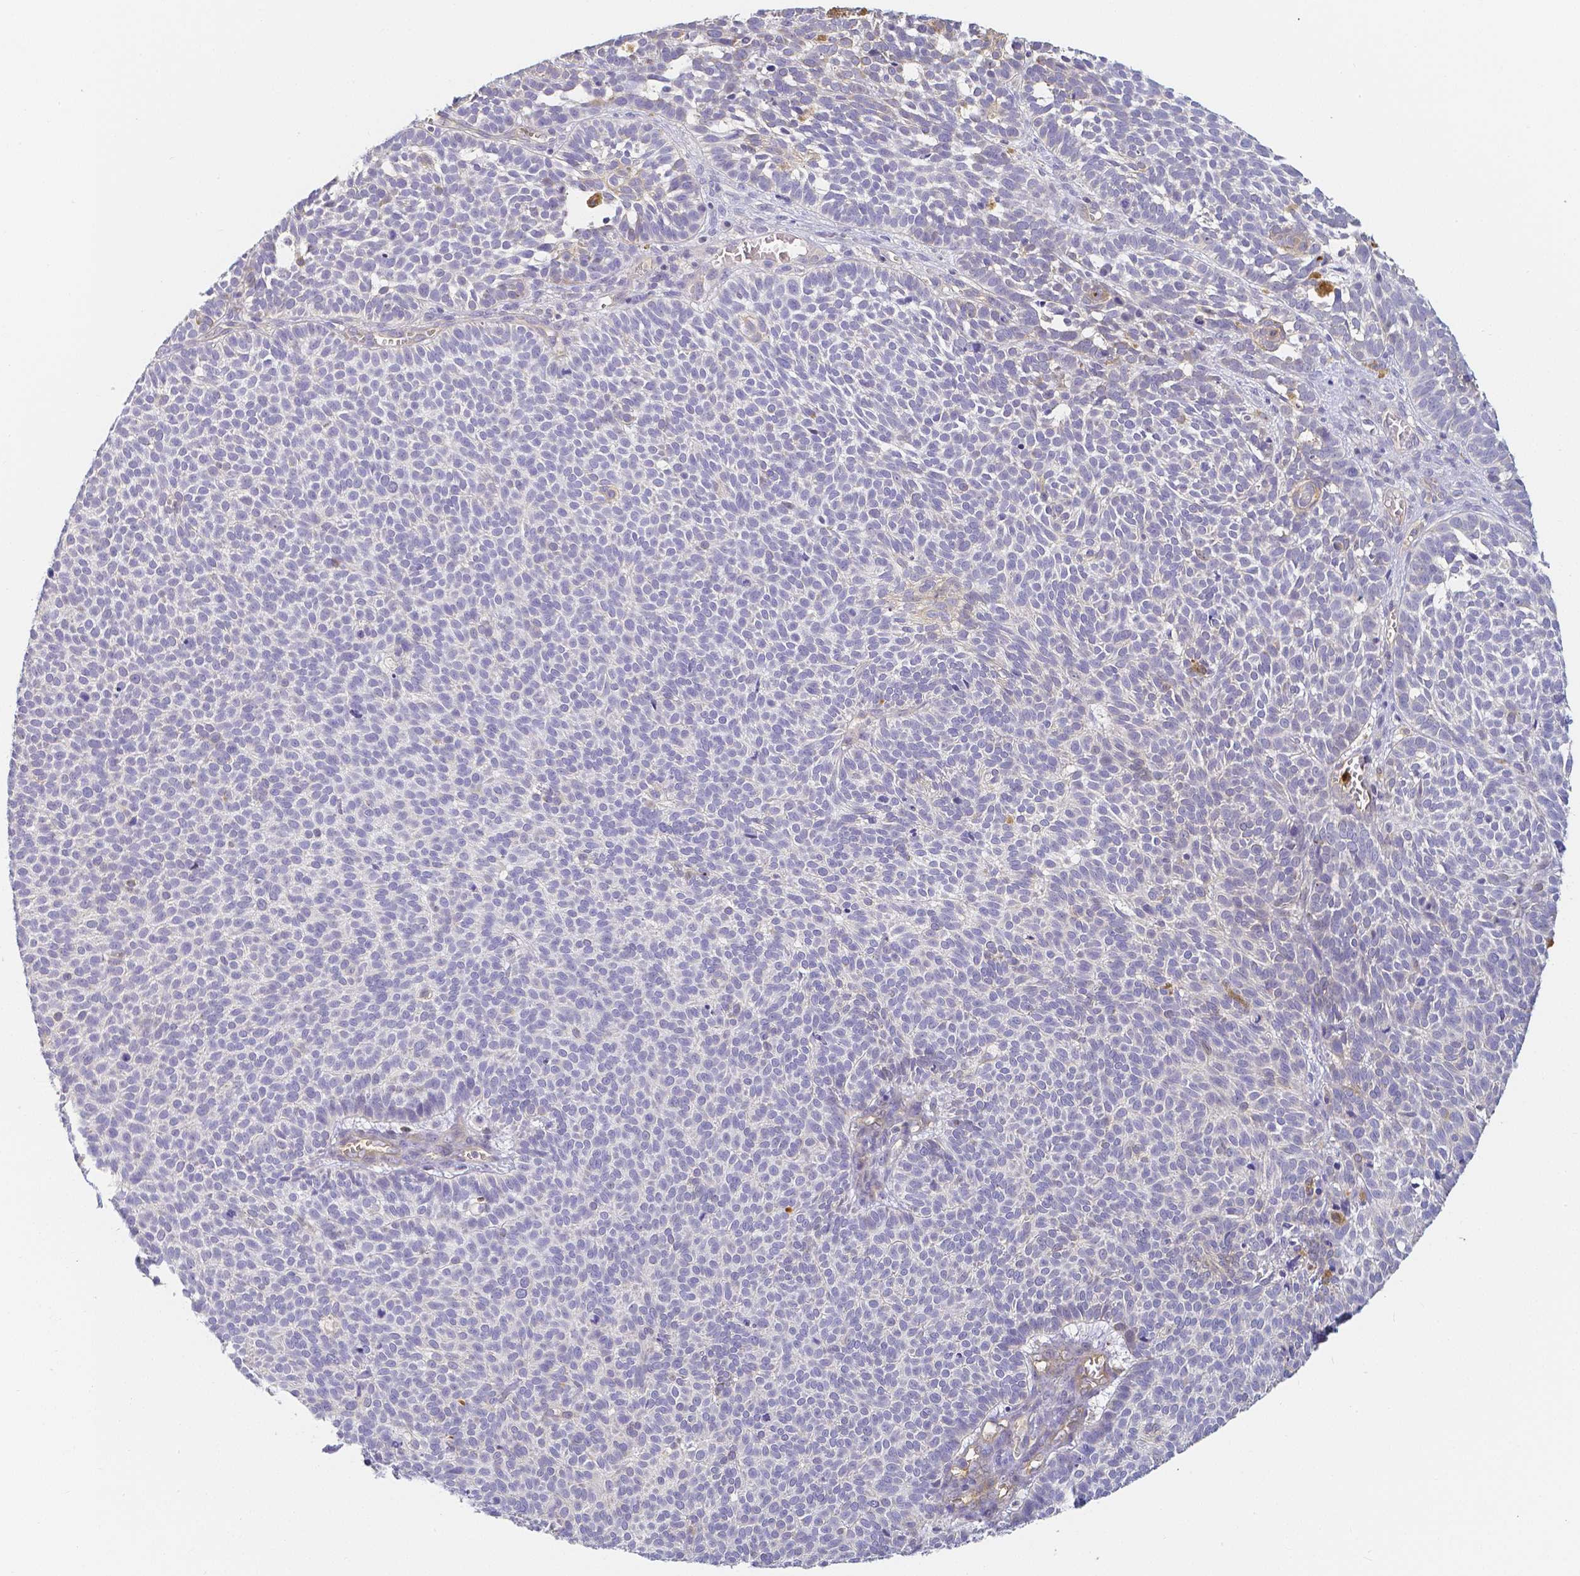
{"staining": {"intensity": "negative", "quantity": "none", "location": "none"}, "tissue": "skin cancer", "cell_type": "Tumor cells", "image_type": "cancer", "snomed": [{"axis": "morphology", "description": "Basal cell carcinoma"}, {"axis": "topography", "description": "Skin"}], "caption": "Skin cancer was stained to show a protein in brown. There is no significant staining in tumor cells.", "gene": "KCNH1", "patient": {"sex": "male", "age": 63}}